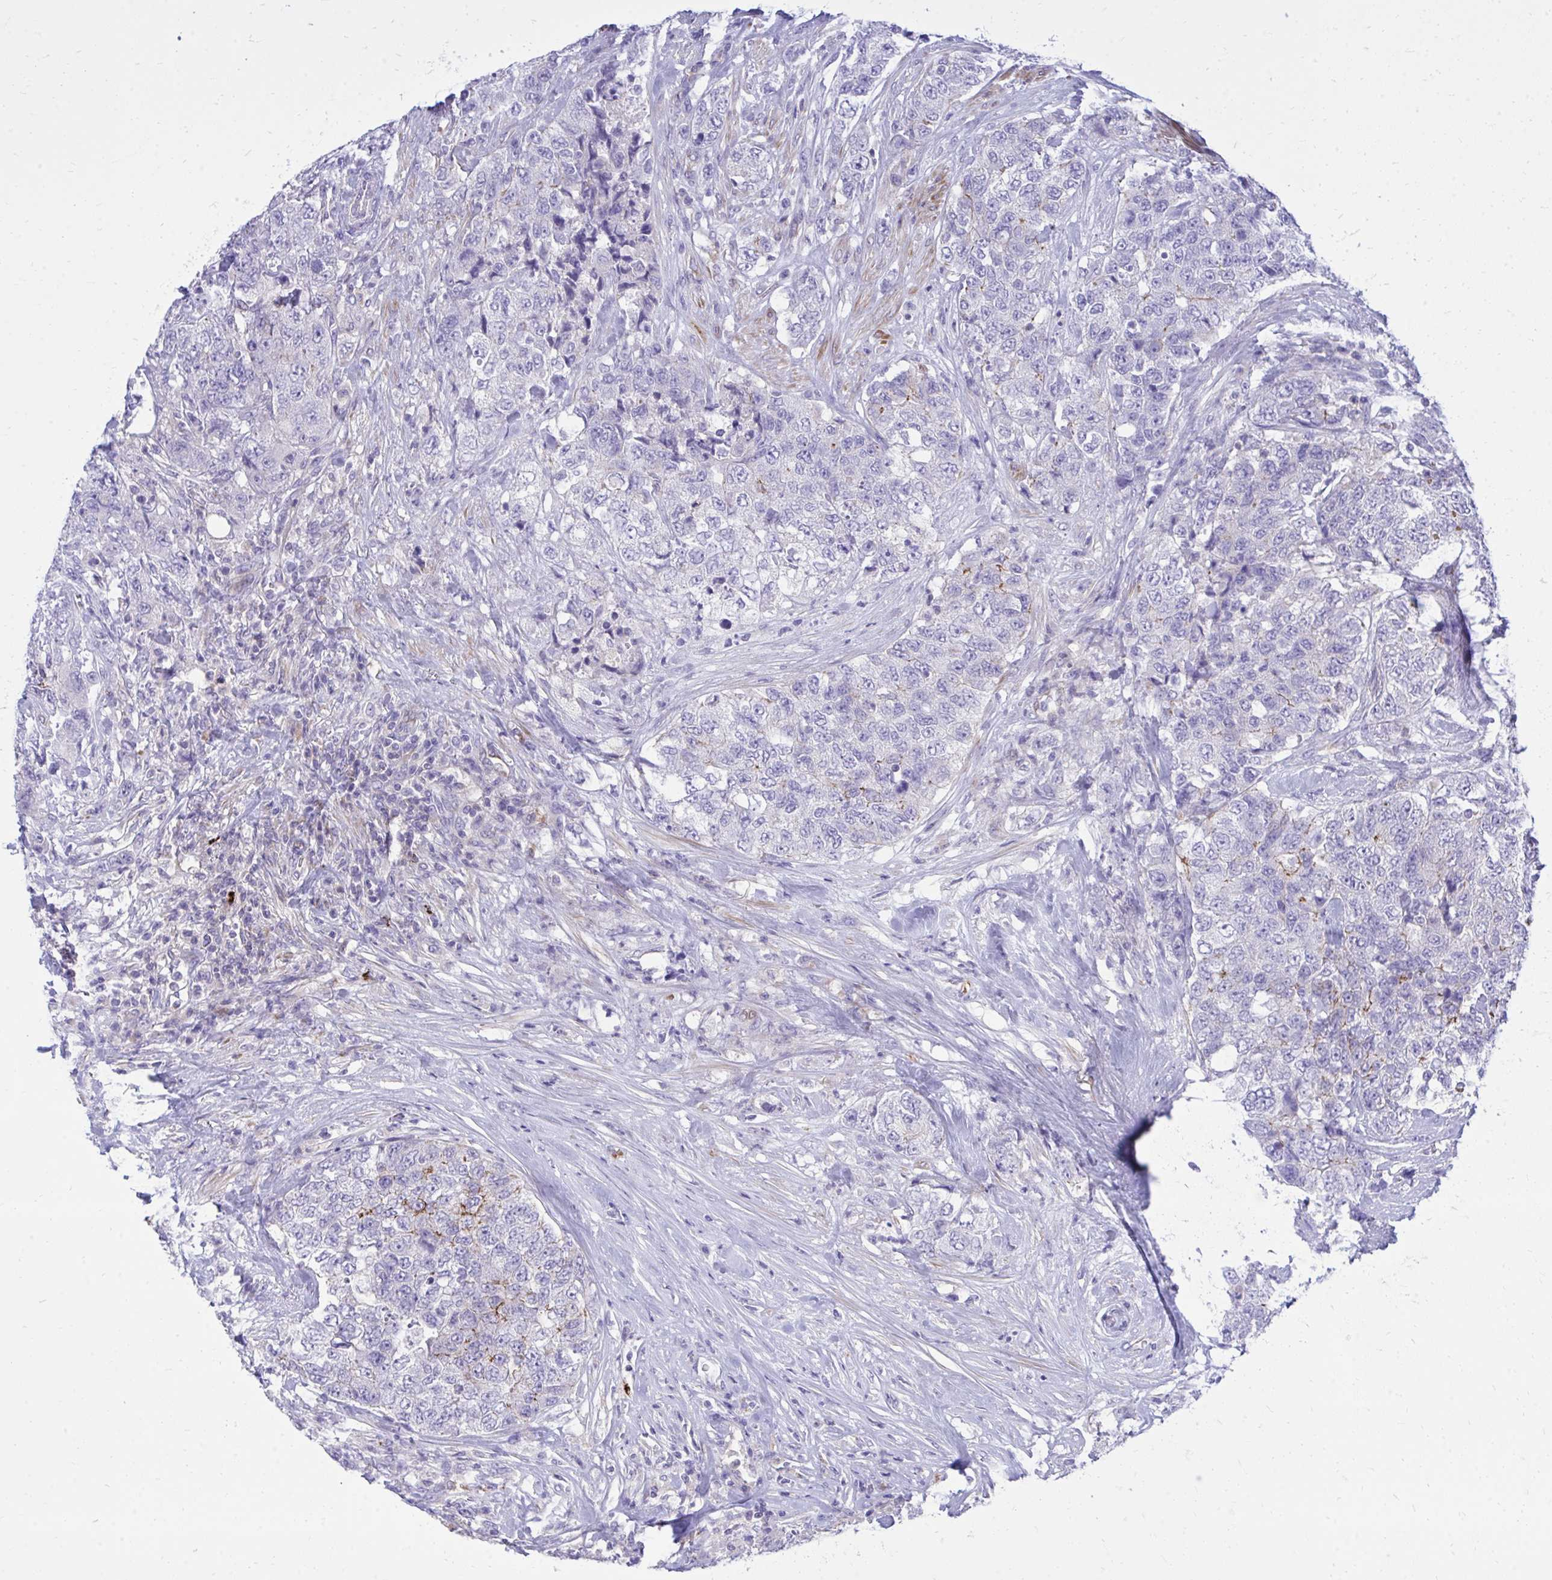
{"staining": {"intensity": "weak", "quantity": "<25%", "location": "cytoplasmic/membranous"}, "tissue": "urothelial cancer", "cell_type": "Tumor cells", "image_type": "cancer", "snomed": [{"axis": "morphology", "description": "Urothelial carcinoma, High grade"}, {"axis": "topography", "description": "Urinary bladder"}], "caption": "Immunohistochemical staining of human urothelial cancer displays no significant staining in tumor cells.", "gene": "TP53I11", "patient": {"sex": "female", "age": 78}}